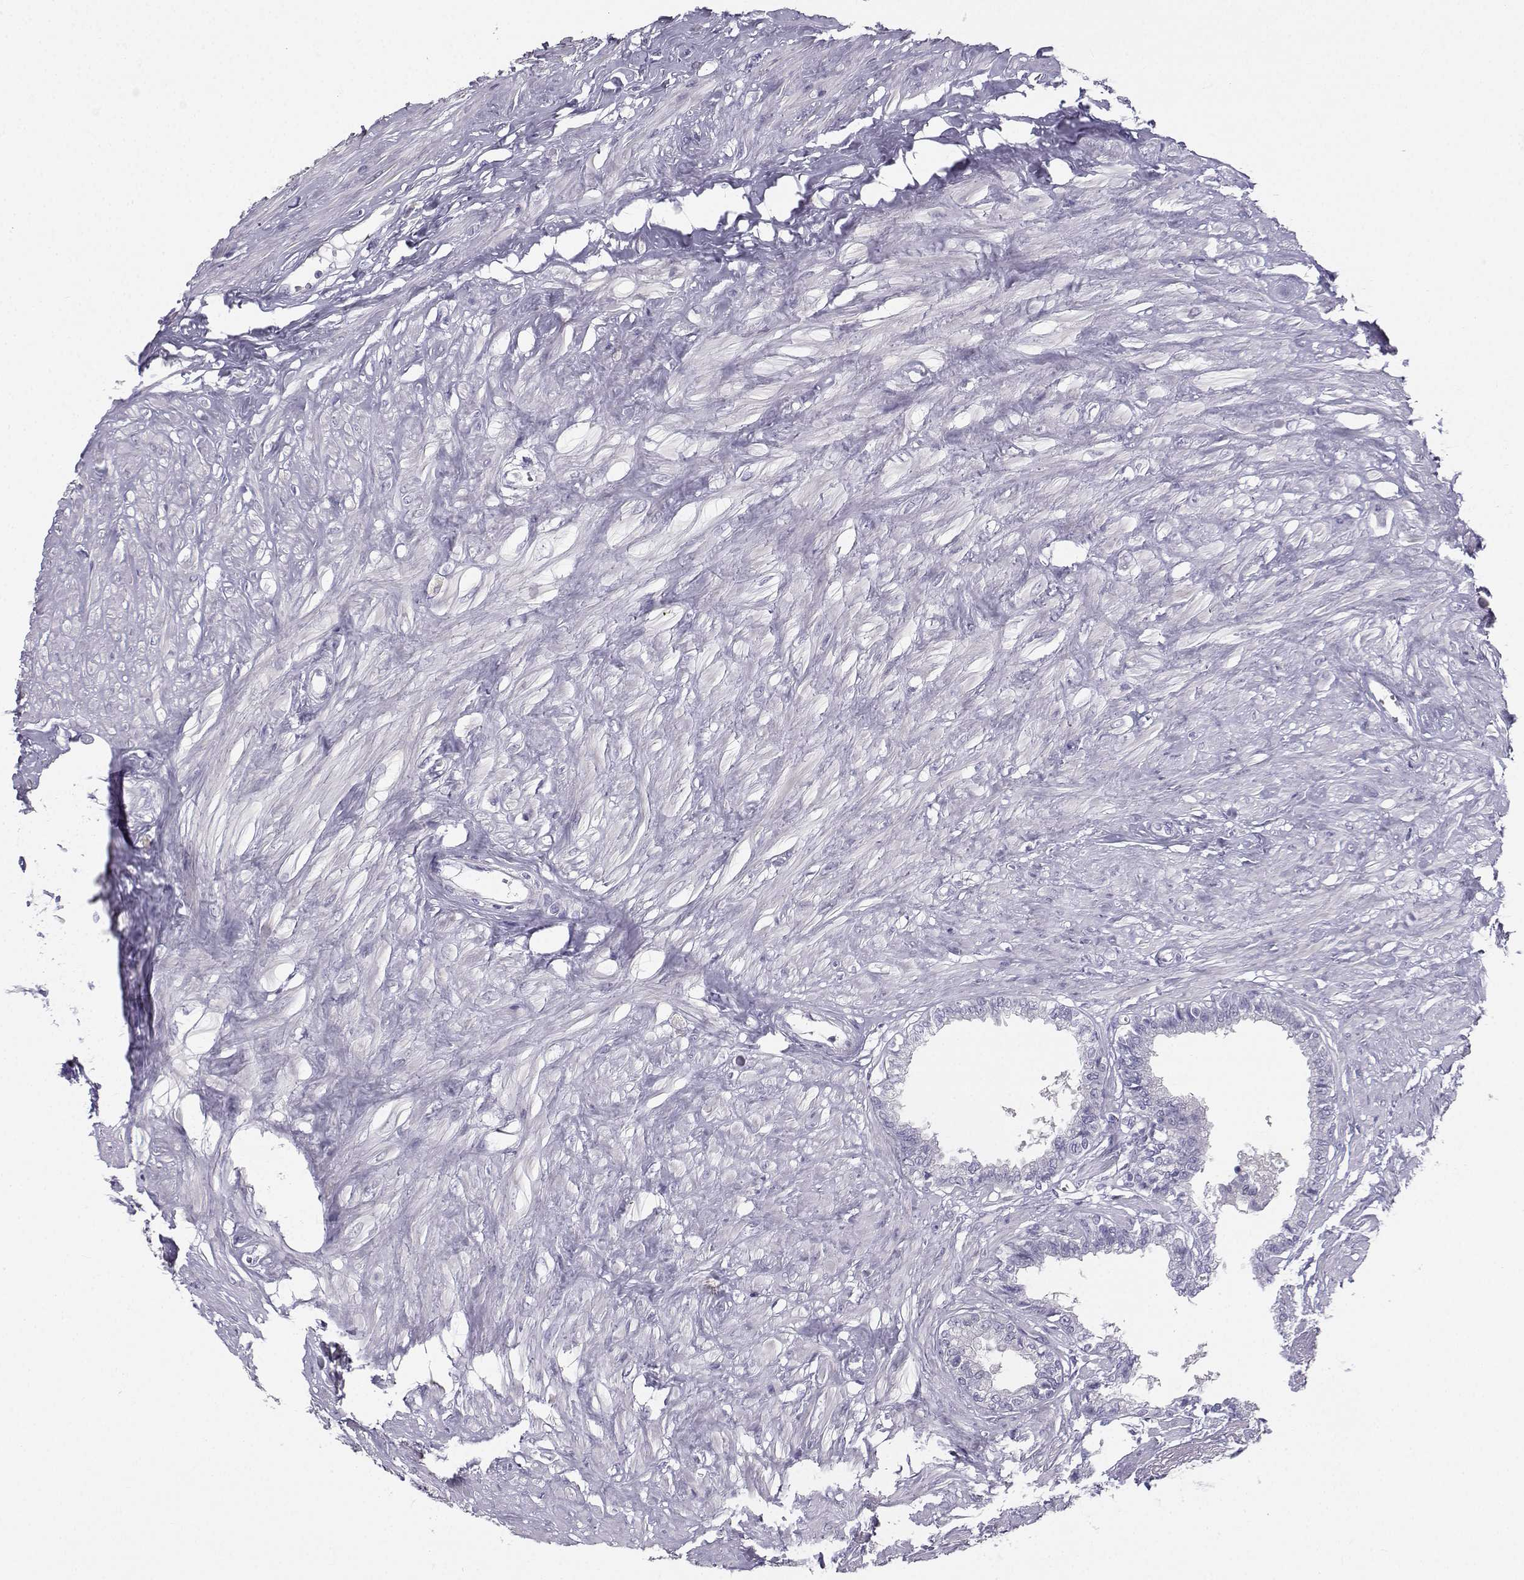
{"staining": {"intensity": "negative", "quantity": "none", "location": "none"}, "tissue": "seminal vesicle", "cell_type": "Glandular cells", "image_type": "normal", "snomed": [{"axis": "morphology", "description": "Normal tissue, NOS"}, {"axis": "morphology", "description": "Urothelial carcinoma, NOS"}, {"axis": "topography", "description": "Urinary bladder"}, {"axis": "topography", "description": "Seminal veicle"}], "caption": "Protein analysis of normal seminal vesicle demonstrates no significant positivity in glandular cells. The staining is performed using DAB (3,3'-diaminobenzidine) brown chromogen with nuclei counter-stained in using hematoxylin.", "gene": "SYCE1", "patient": {"sex": "male", "age": 76}}